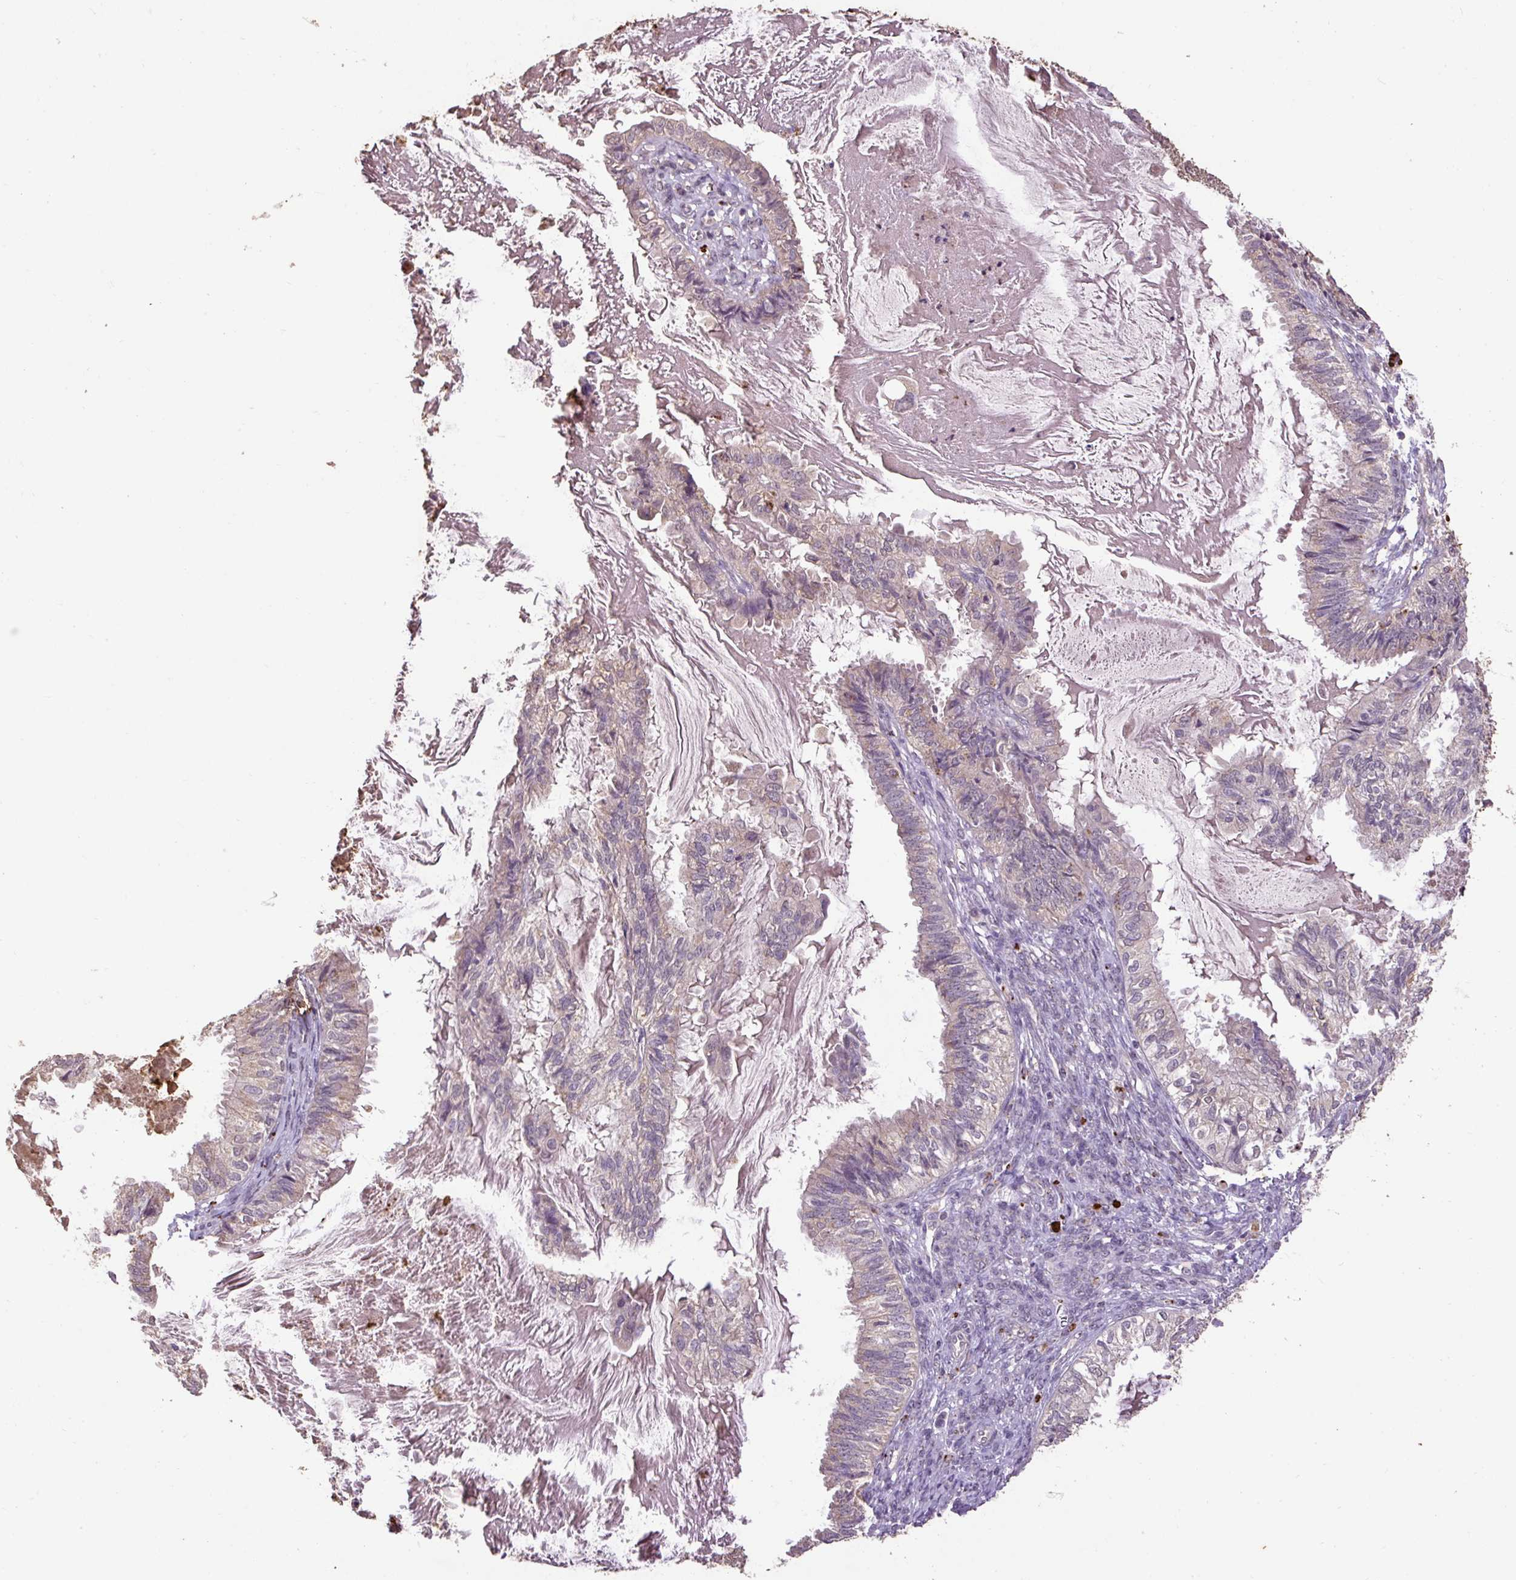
{"staining": {"intensity": "negative", "quantity": "none", "location": "none"}, "tissue": "cervical cancer", "cell_type": "Tumor cells", "image_type": "cancer", "snomed": [{"axis": "morphology", "description": "Normal tissue, NOS"}, {"axis": "morphology", "description": "Adenocarcinoma, NOS"}, {"axis": "topography", "description": "Cervix"}, {"axis": "topography", "description": "Endometrium"}], "caption": "A high-resolution histopathology image shows immunohistochemistry (IHC) staining of cervical cancer (adenocarcinoma), which reveals no significant staining in tumor cells.", "gene": "LRTM2", "patient": {"sex": "female", "age": 86}}